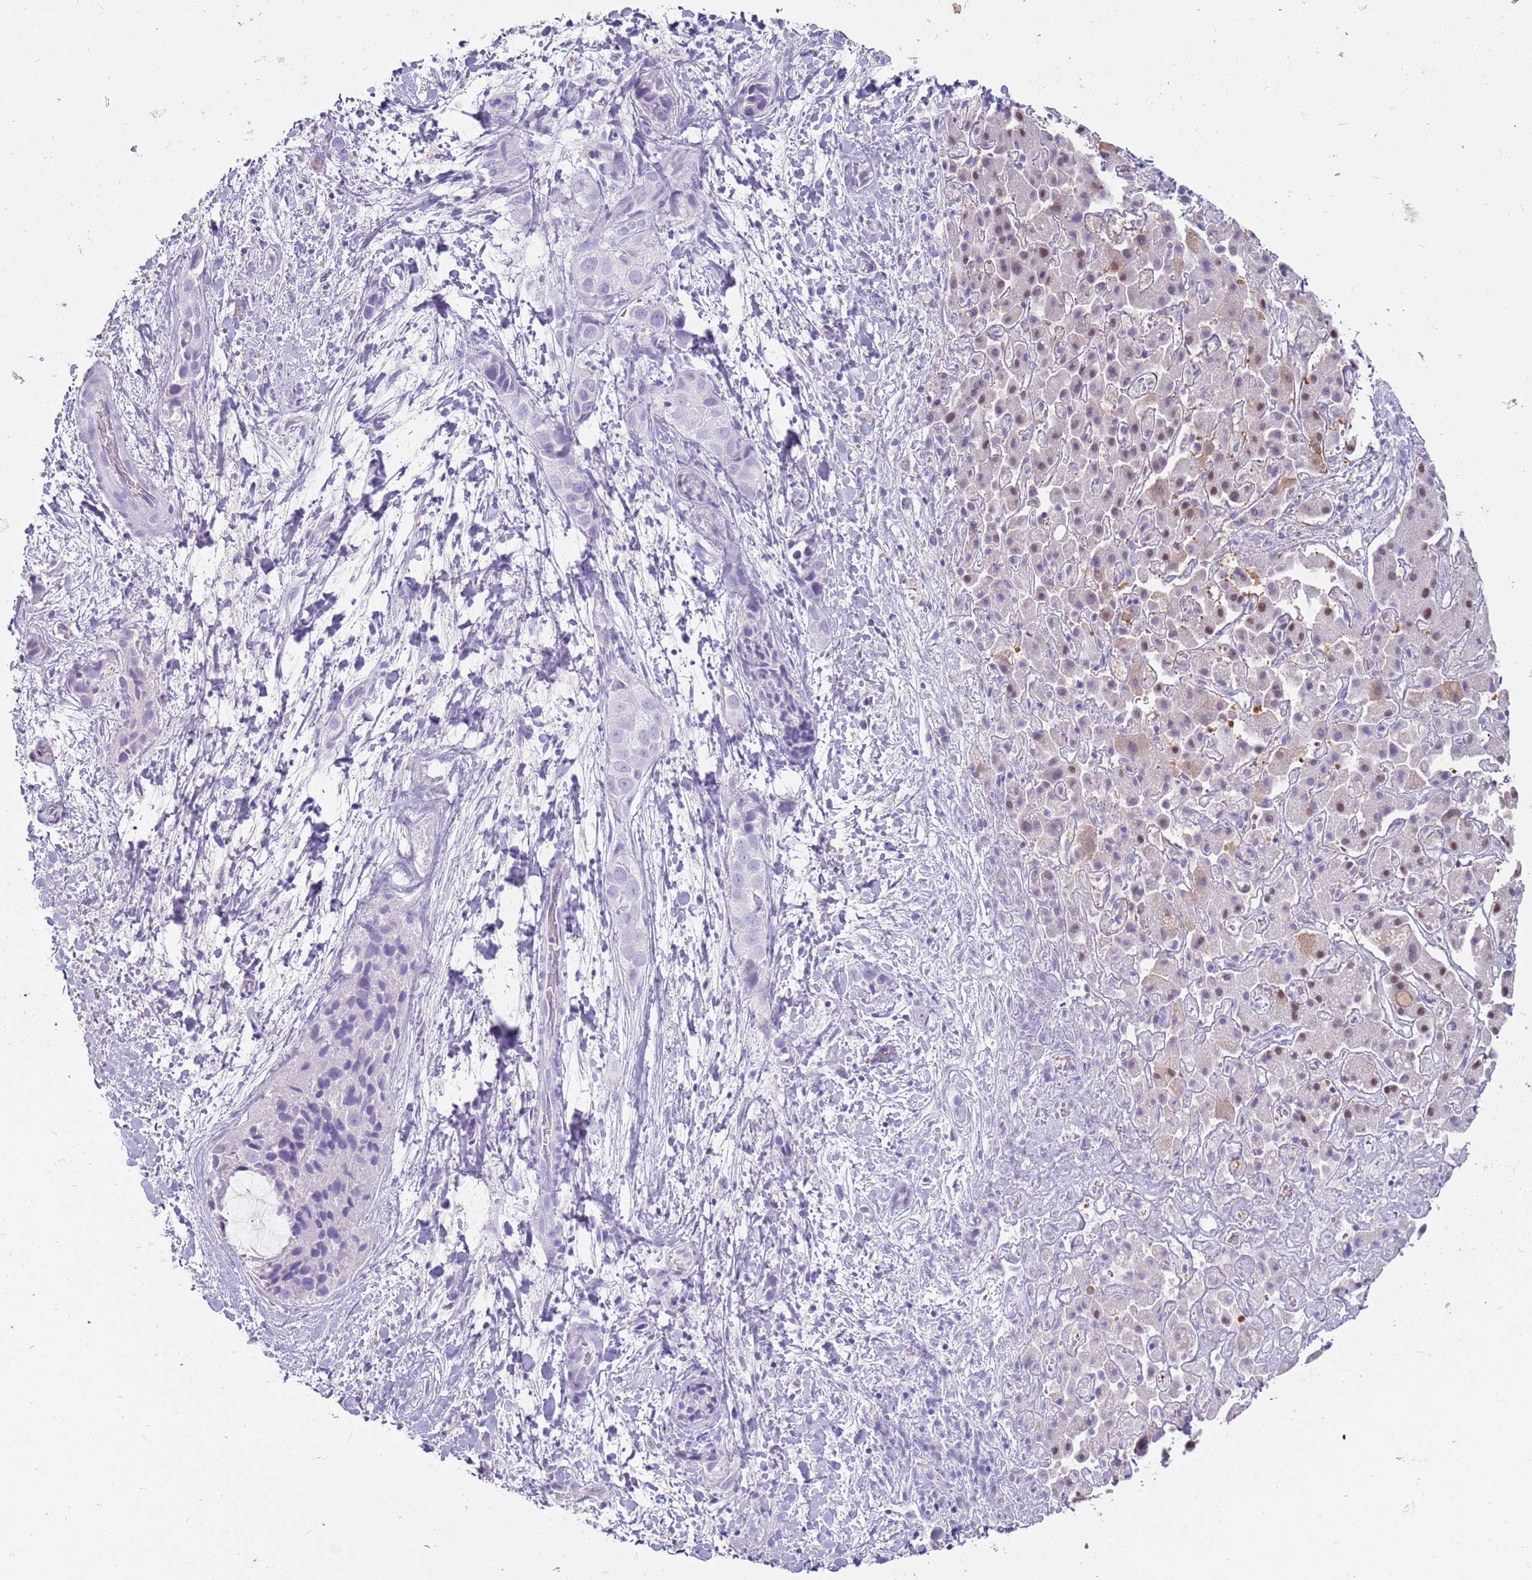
{"staining": {"intensity": "negative", "quantity": "none", "location": "none"}, "tissue": "liver cancer", "cell_type": "Tumor cells", "image_type": "cancer", "snomed": [{"axis": "morphology", "description": "Cholangiocarcinoma"}, {"axis": "topography", "description": "Liver"}], "caption": "A high-resolution image shows immunohistochemistry (IHC) staining of liver cancer (cholangiocarcinoma), which exhibits no significant positivity in tumor cells.", "gene": "NBPF3", "patient": {"sex": "female", "age": 52}}